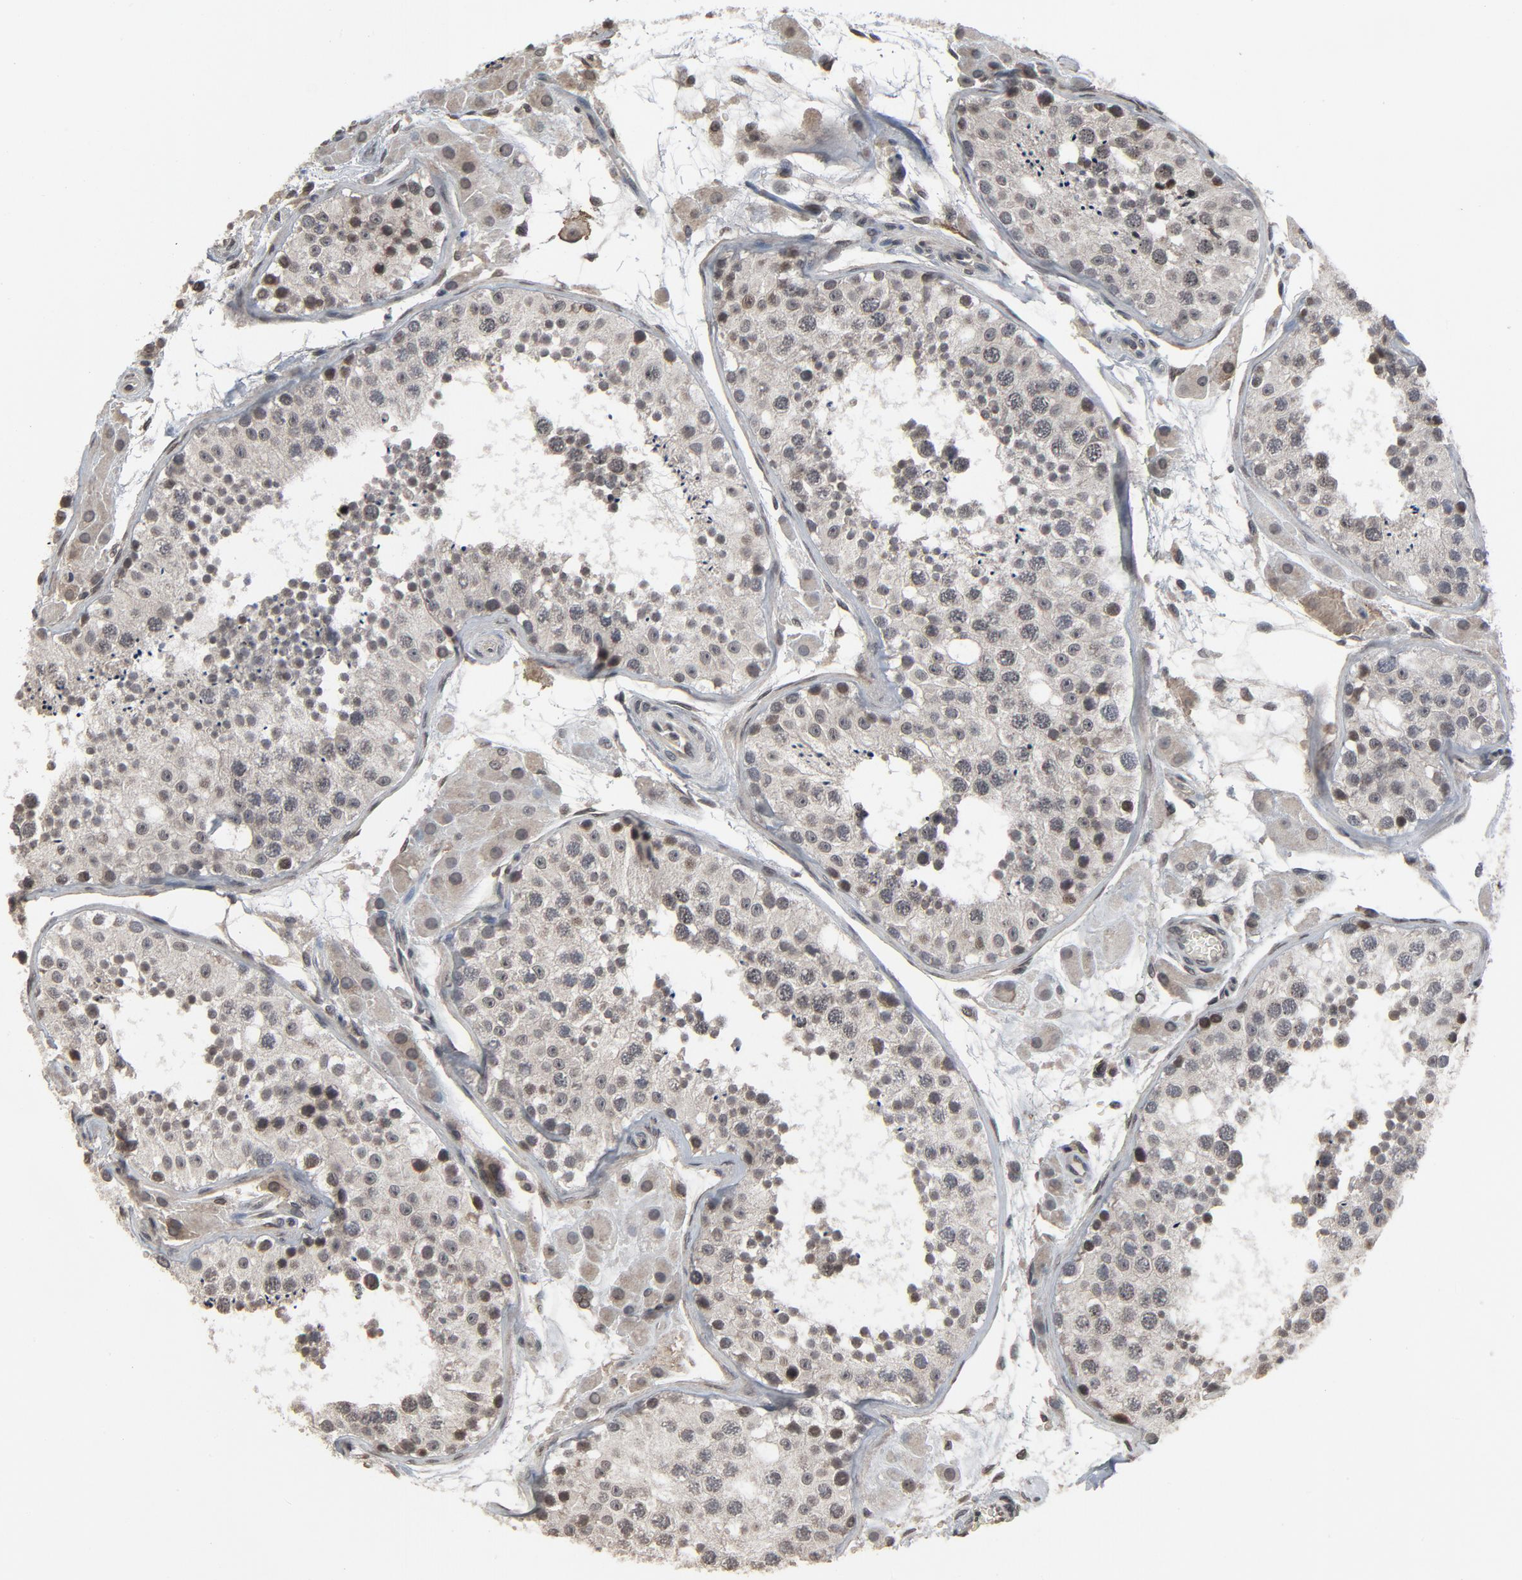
{"staining": {"intensity": "weak", "quantity": ">75%", "location": "cytoplasmic/membranous,nuclear"}, "tissue": "testis", "cell_type": "Cells in seminiferous ducts", "image_type": "normal", "snomed": [{"axis": "morphology", "description": "Normal tissue, NOS"}, {"axis": "topography", "description": "Testis"}], "caption": "This is an image of immunohistochemistry staining of normal testis, which shows weak expression in the cytoplasmic/membranous,nuclear of cells in seminiferous ducts.", "gene": "POM121", "patient": {"sex": "male", "age": 26}}